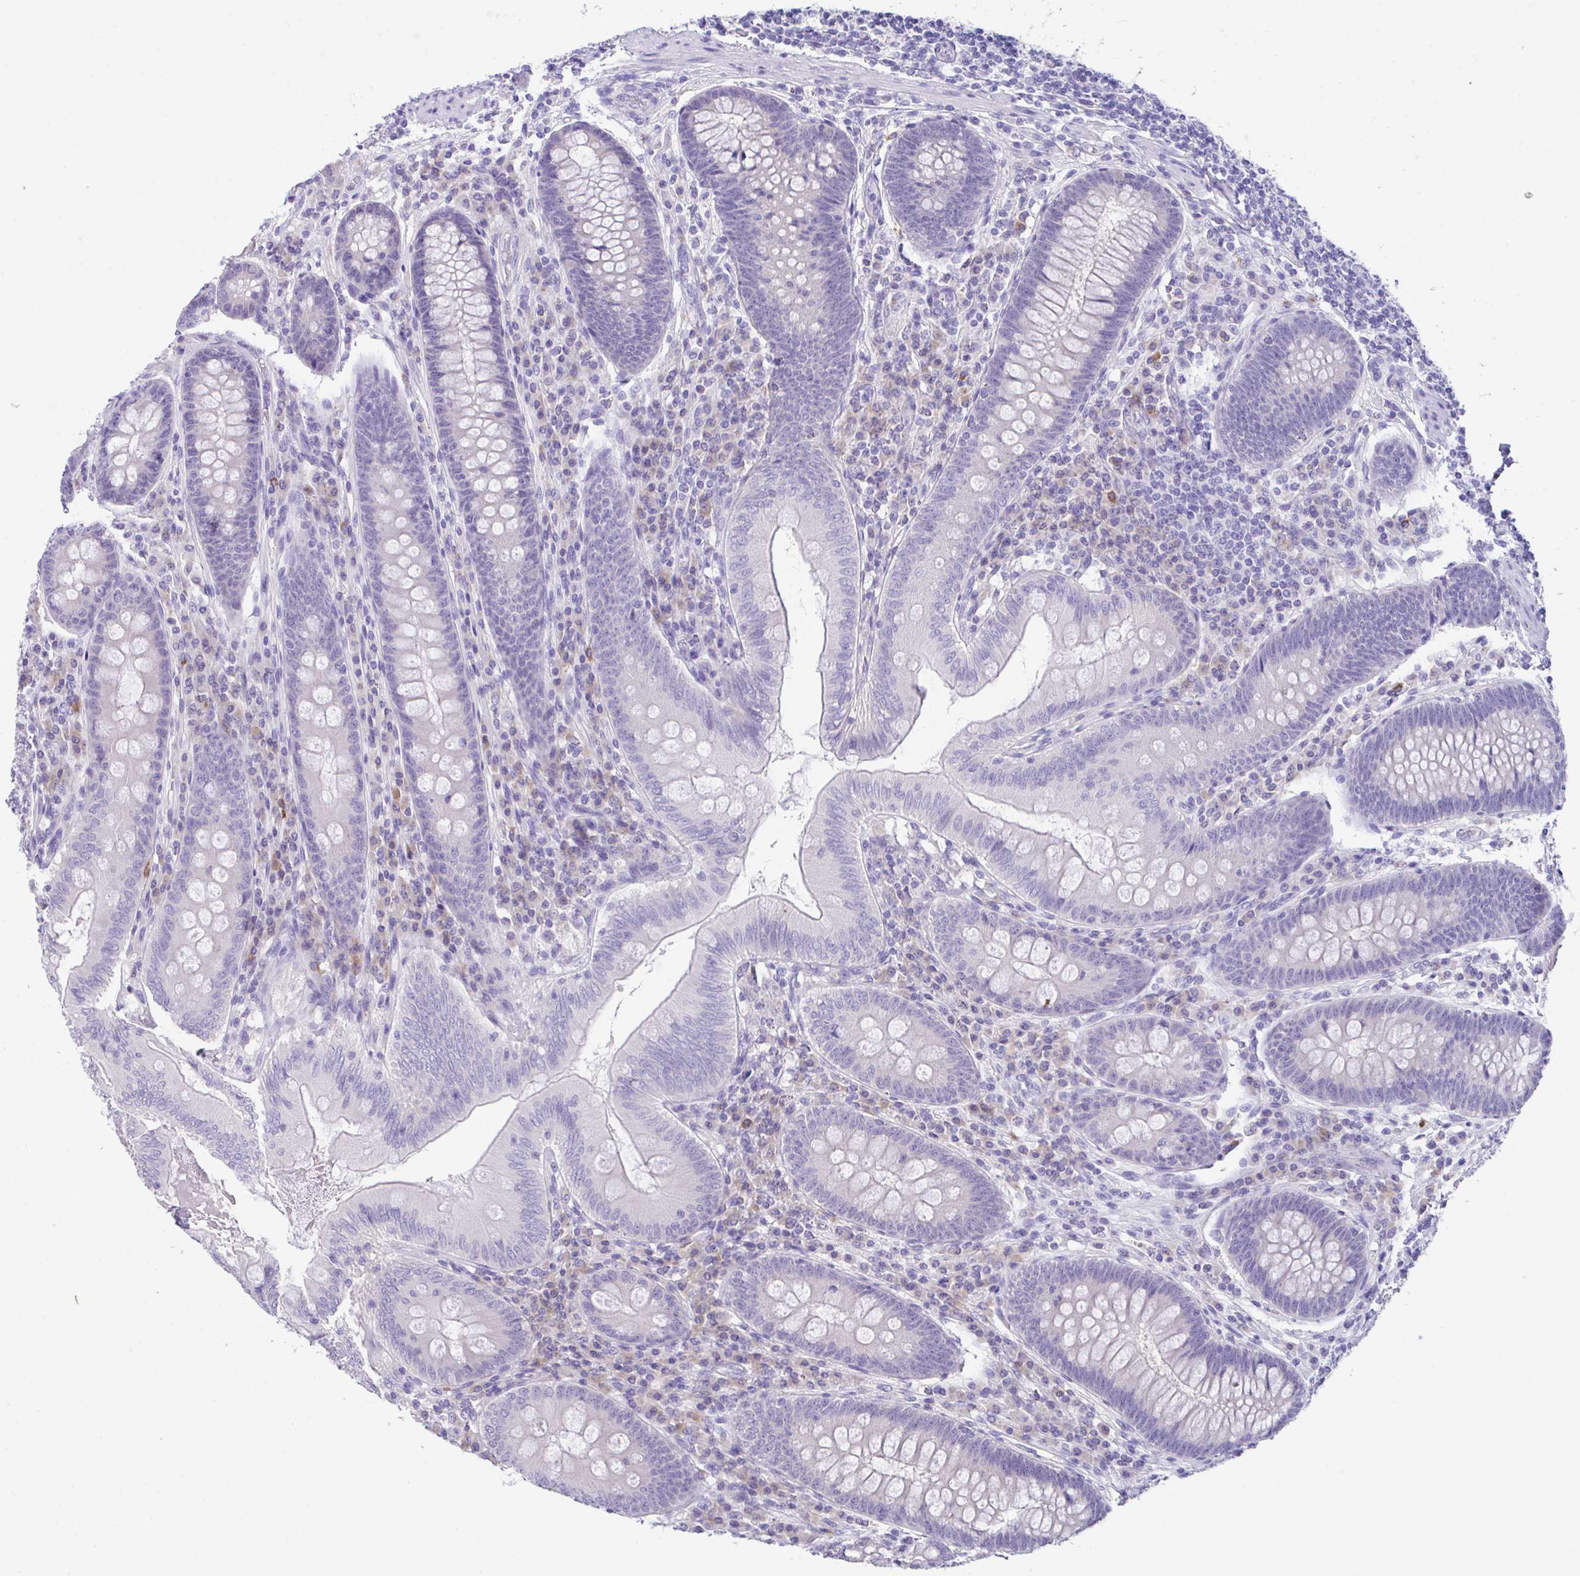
{"staining": {"intensity": "negative", "quantity": "none", "location": "none"}, "tissue": "appendix", "cell_type": "Glandular cells", "image_type": "normal", "snomed": [{"axis": "morphology", "description": "Normal tissue, NOS"}, {"axis": "topography", "description": "Appendix"}], "caption": "Protein analysis of normal appendix demonstrates no significant staining in glandular cells. (Stains: DAB immunohistochemistry (IHC) with hematoxylin counter stain, Microscopy: brightfield microscopy at high magnification).", "gene": "HACD4", "patient": {"sex": "male", "age": 71}}